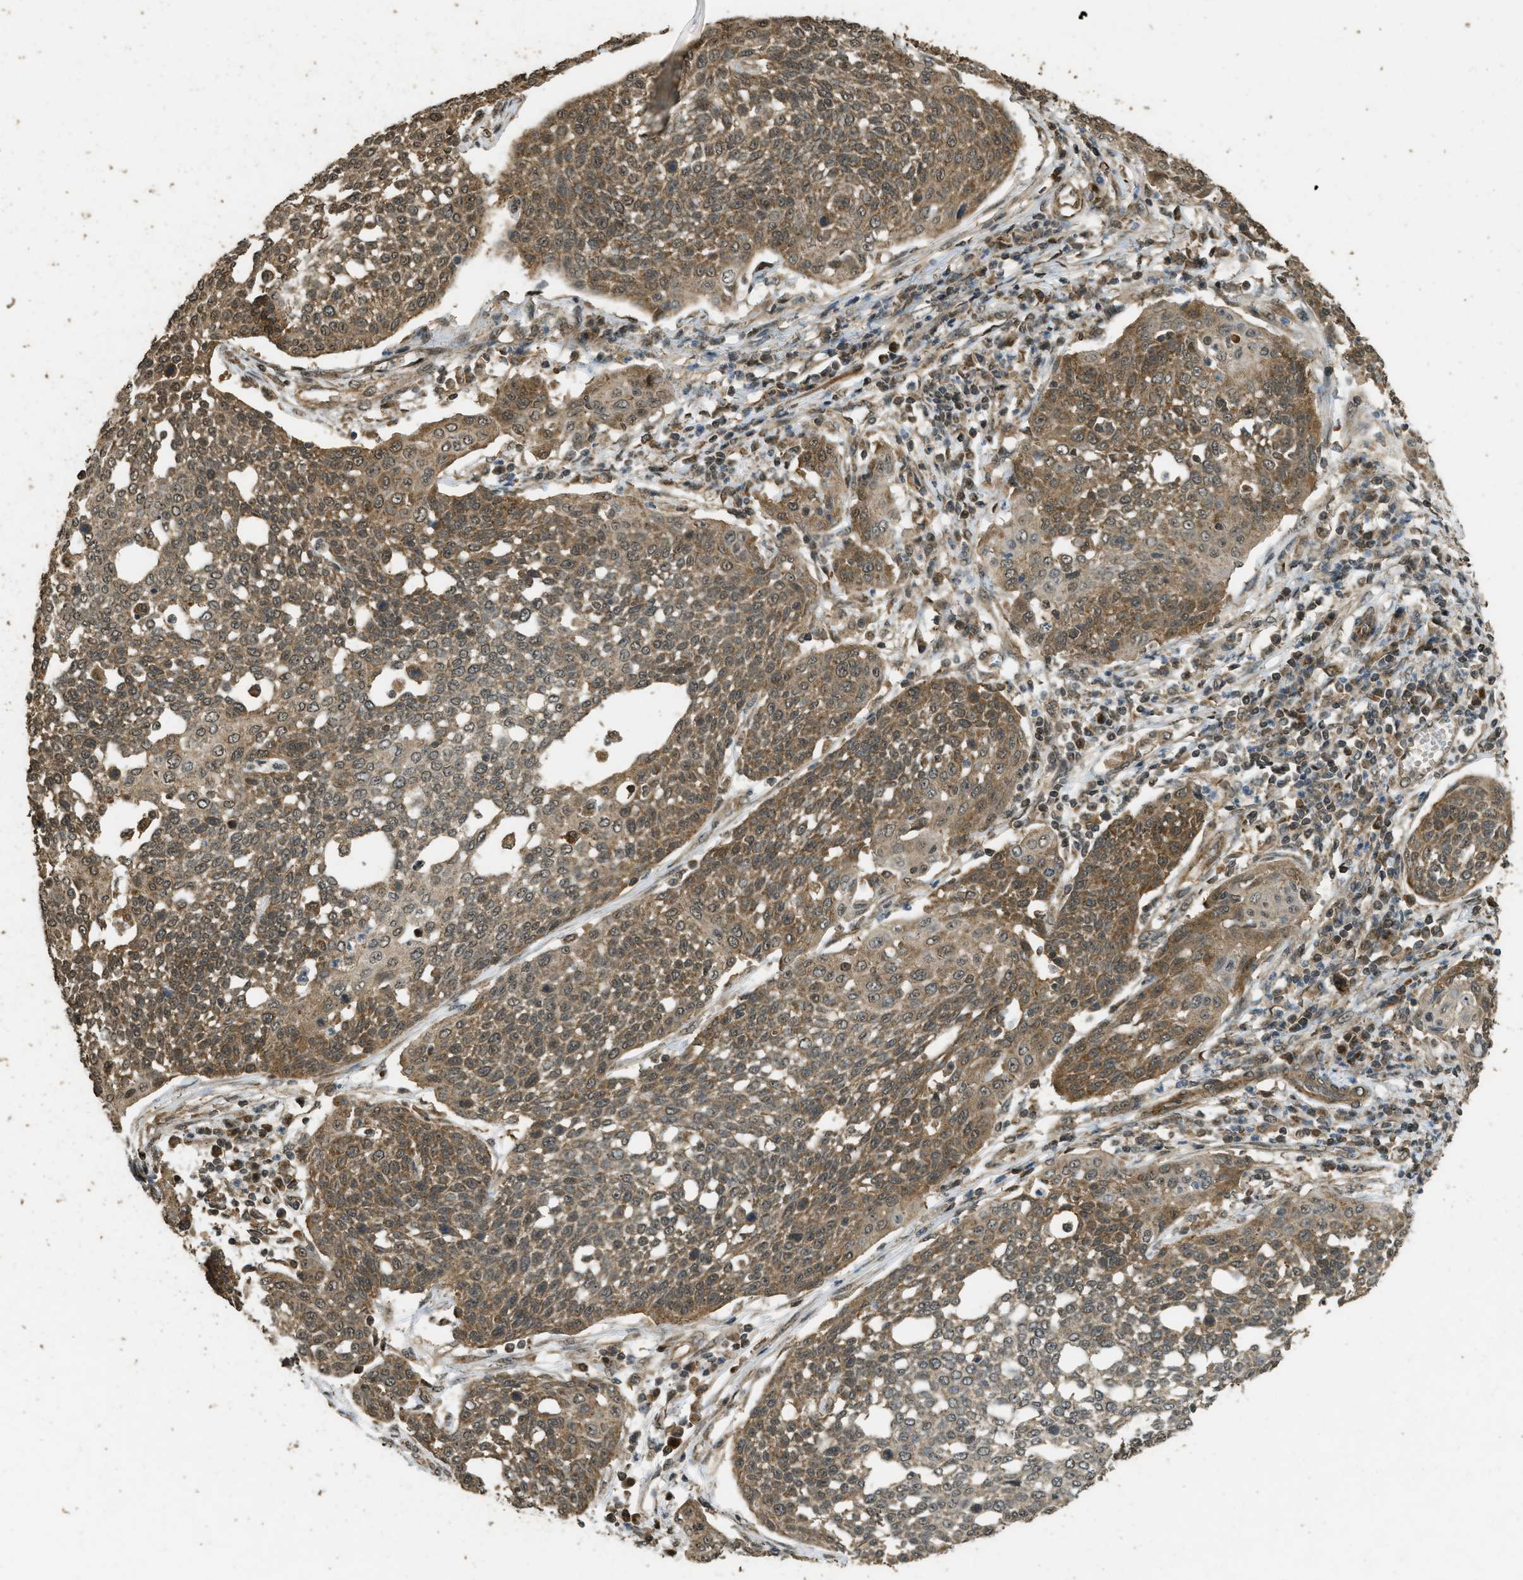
{"staining": {"intensity": "moderate", "quantity": ">75%", "location": "cytoplasmic/membranous"}, "tissue": "cervical cancer", "cell_type": "Tumor cells", "image_type": "cancer", "snomed": [{"axis": "morphology", "description": "Squamous cell carcinoma, NOS"}, {"axis": "topography", "description": "Cervix"}], "caption": "Protein expression analysis of cervical squamous cell carcinoma shows moderate cytoplasmic/membranous positivity in about >75% of tumor cells.", "gene": "CTPS1", "patient": {"sex": "female", "age": 34}}